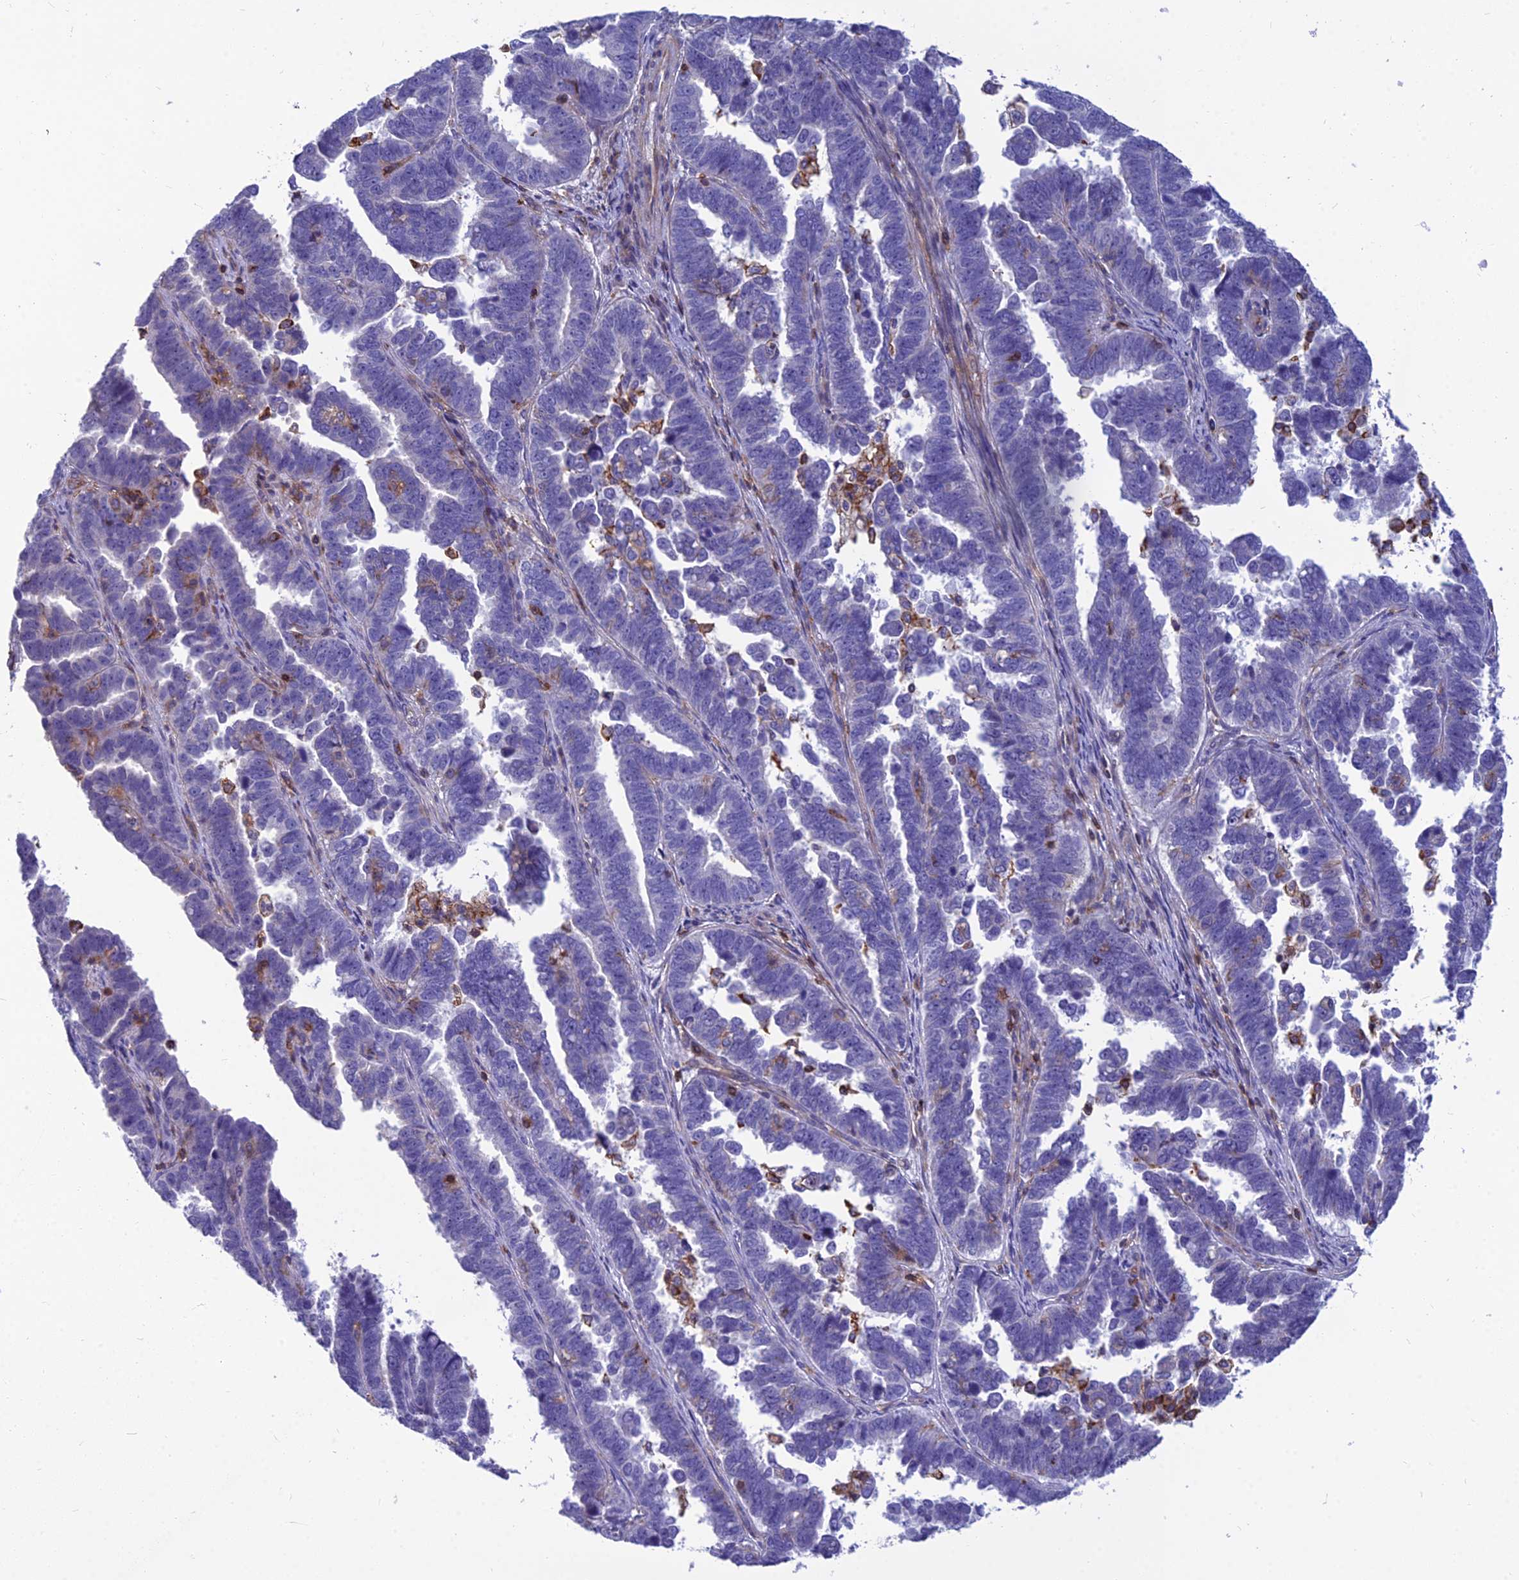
{"staining": {"intensity": "negative", "quantity": "none", "location": "none"}, "tissue": "endometrial cancer", "cell_type": "Tumor cells", "image_type": "cancer", "snomed": [{"axis": "morphology", "description": "Adenocarcinoma, NOS"}, {"axis": "topography", "description": "Endometrium"}], "caption": "Tumor cells show no significant protein positivity in endometrial adenocarcinoma.", "gene": "PPP1R18", "patient": {"sex": "female", "age": 75}}